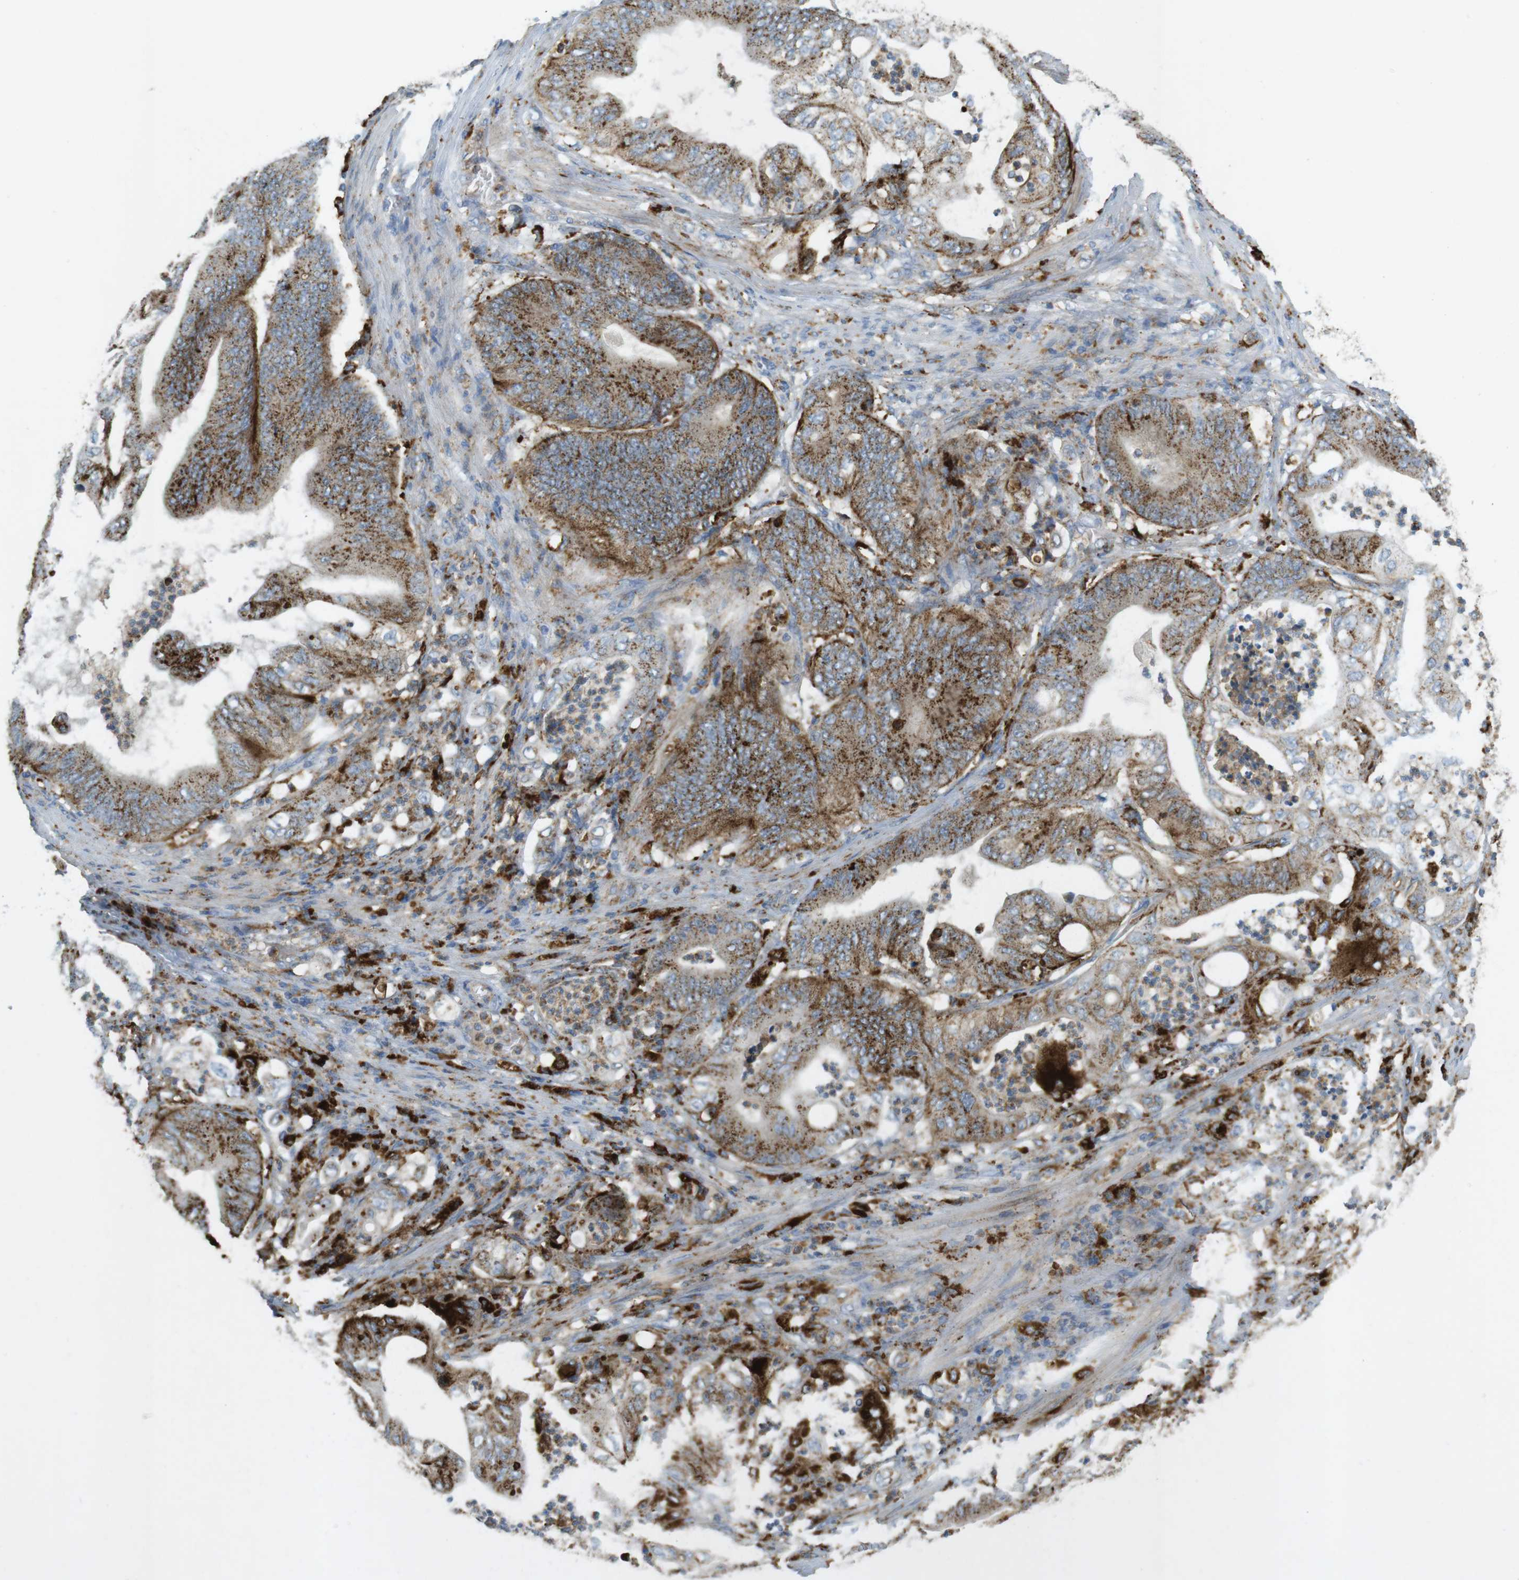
{"staining": {"intensity": "moderate", "quantity": ">75%", "location": "cytoplasmic/membranous"}, "tissue": "stomach cancer", "cell_type": "Tumor cells", "image_type": "cancer", "snomed": [{"axis": "morphology", "description": "Adenocarcinoma, NOS"}, {"axis": "topography", "description": "Stomach"}], "caption": "Stomach cancer tissue demonstrates moderate cytoplasmic/membranous expression in about >75% of tumor cells", "gene": "LAMP1", "patient": {"sex": "female", "age": 73}}